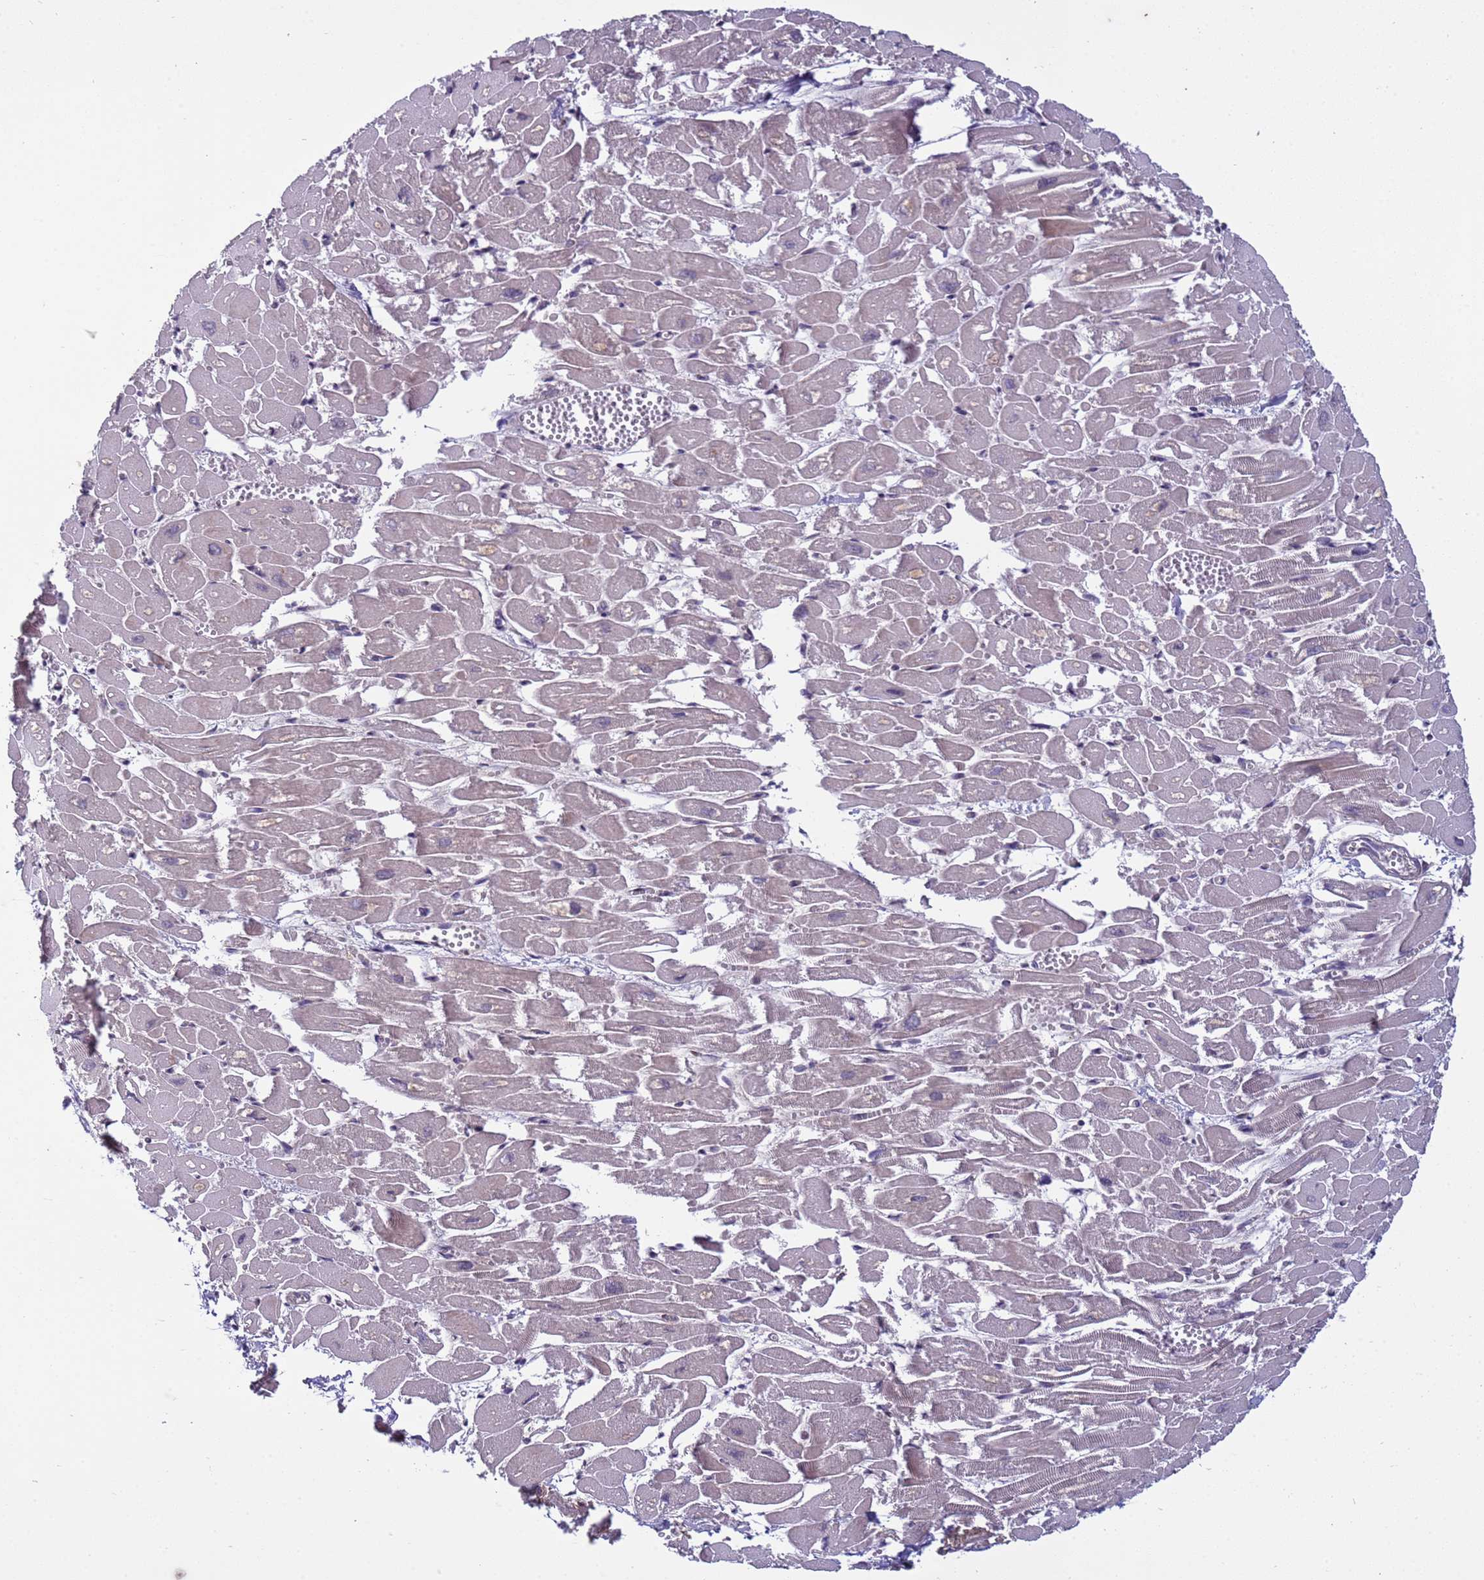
{"staining": {"intensity": "weak", "quantity": "25%-75%", "location": "cytoplasmic/membranous"}, "tissue": "heart muscle", "cell_type": "Cardiomyocytes", "image_type": "normal", "snomed": [{"axis": "morphology", "description": "Normal tissue, NOS"}, {"axis": "topography", "description": "Heart"}], "caption": "A histopathology image of human heart muscle stained for a protein shows weak cytoplasmic/membranous brown staining in cardiomyocytes.", "gene": "SHC3", "patient": {"sex": "male", "age": 54}}